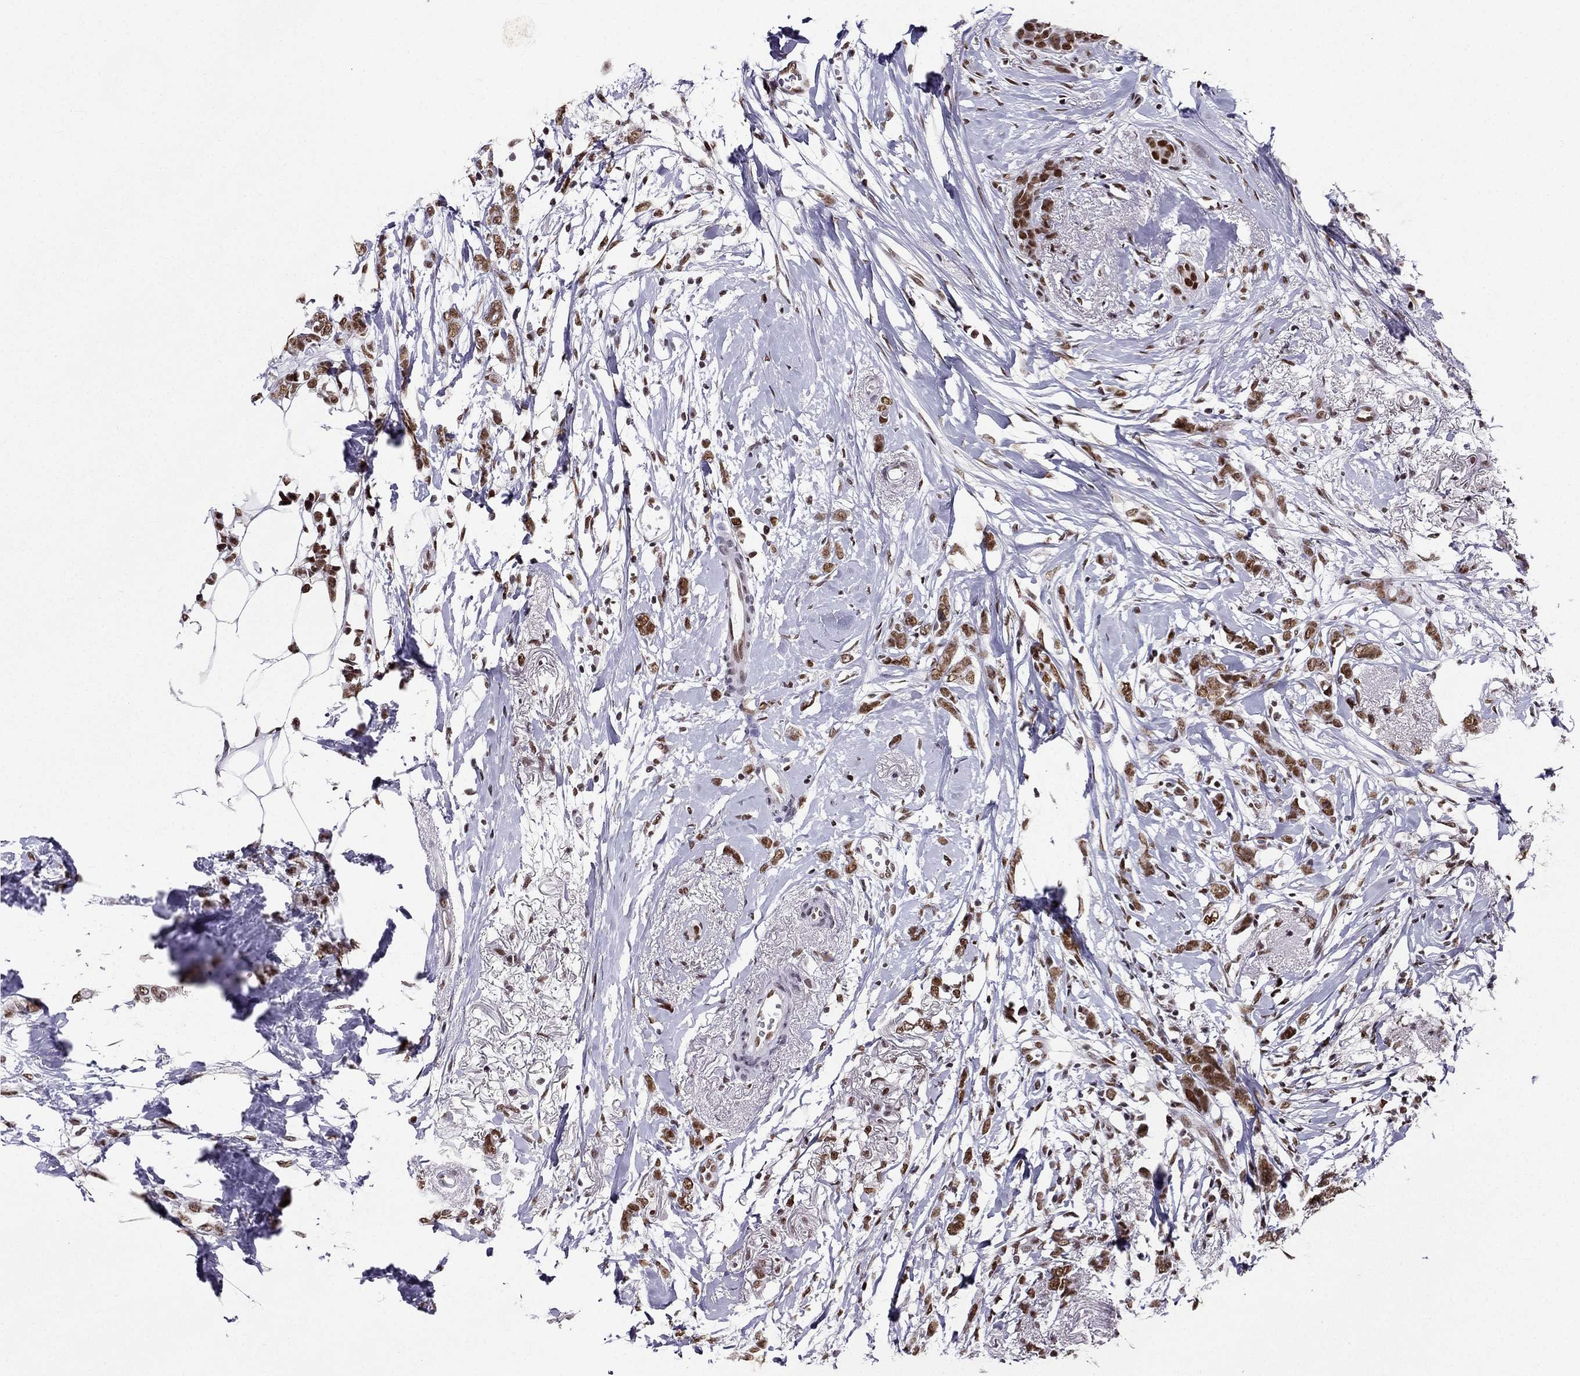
{"staining": {"intensity": "moderate", "quantity": ">75%", "location": "nuclear"}, "tissue": "breast cancer", "cell_type": "Tumor cells", "image_type": "cancer", "snomed": [{"axis": "morphology", "description": "Duct carcinoma"}, {"axis": "topography", "description": "Breast"}], "caption": "Immunohistochemistry (IHC) photomicrograph of human breast cancer (intraductal carcinoma) stained for a protein (brown), which displays medium levels of moderate nuclear expression in about >75% of tumor cells.", "gene": "ZNF420", "patient": {"sex": "female", "age": 40}}